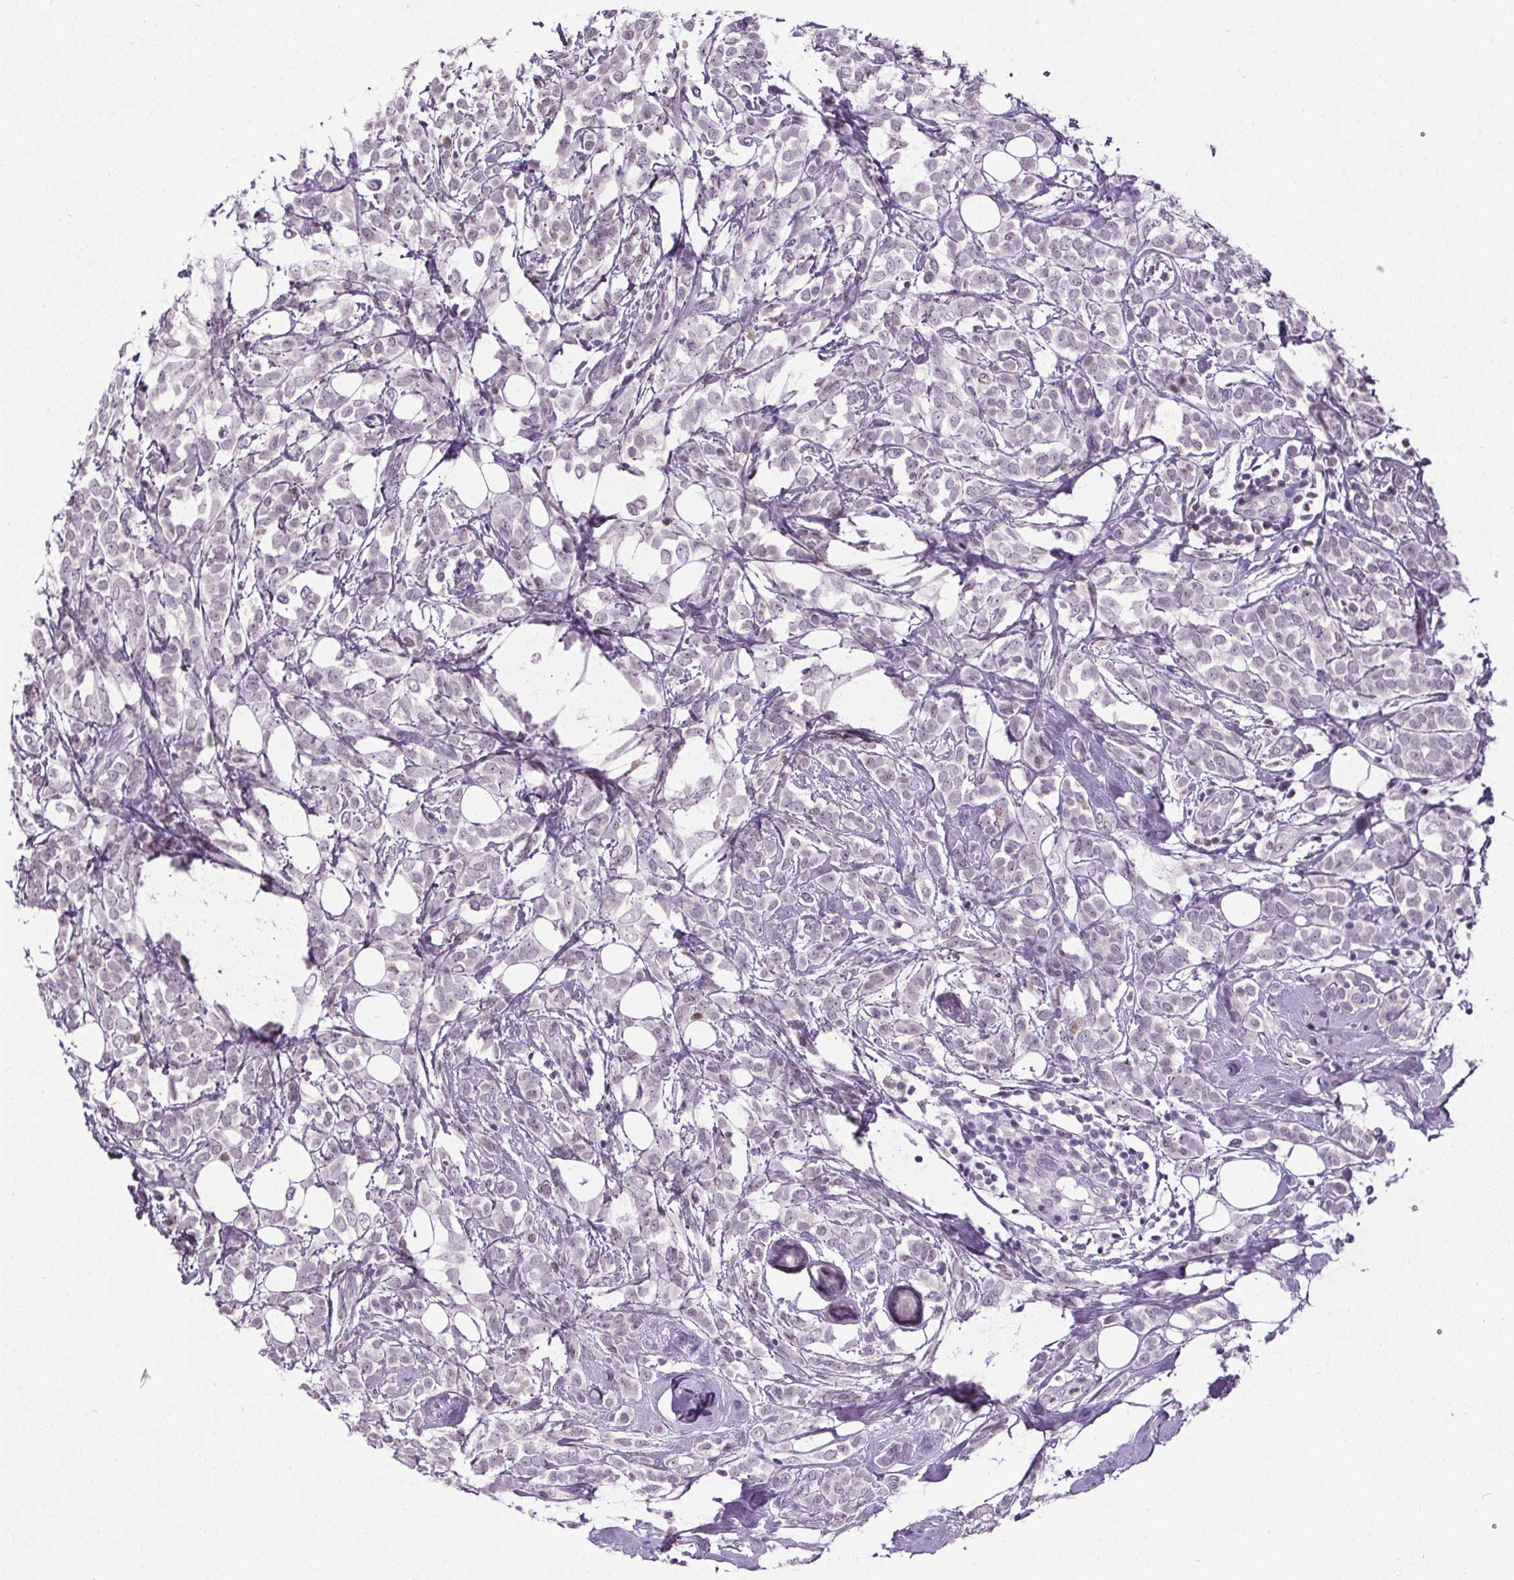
{"staining": {"intensity": "negative", "quantity": "none", "location": "none"}, "tissue": "breast cancer", "cell_type": "Tumor cells", "image_type": "cancer", "snomed": [{"axis": "morphology", "description": "Lobular carcinoma"}, {"axis": "topography", "description": "Breast"}], "caption": "An IHC micrograph of lobular carcinoma (breast) is shown. There is no staining in tumor cells of lobular carcinoma (breast).", "gene": "TMEM240", "patient": {"sex": "female", "age": 49}}